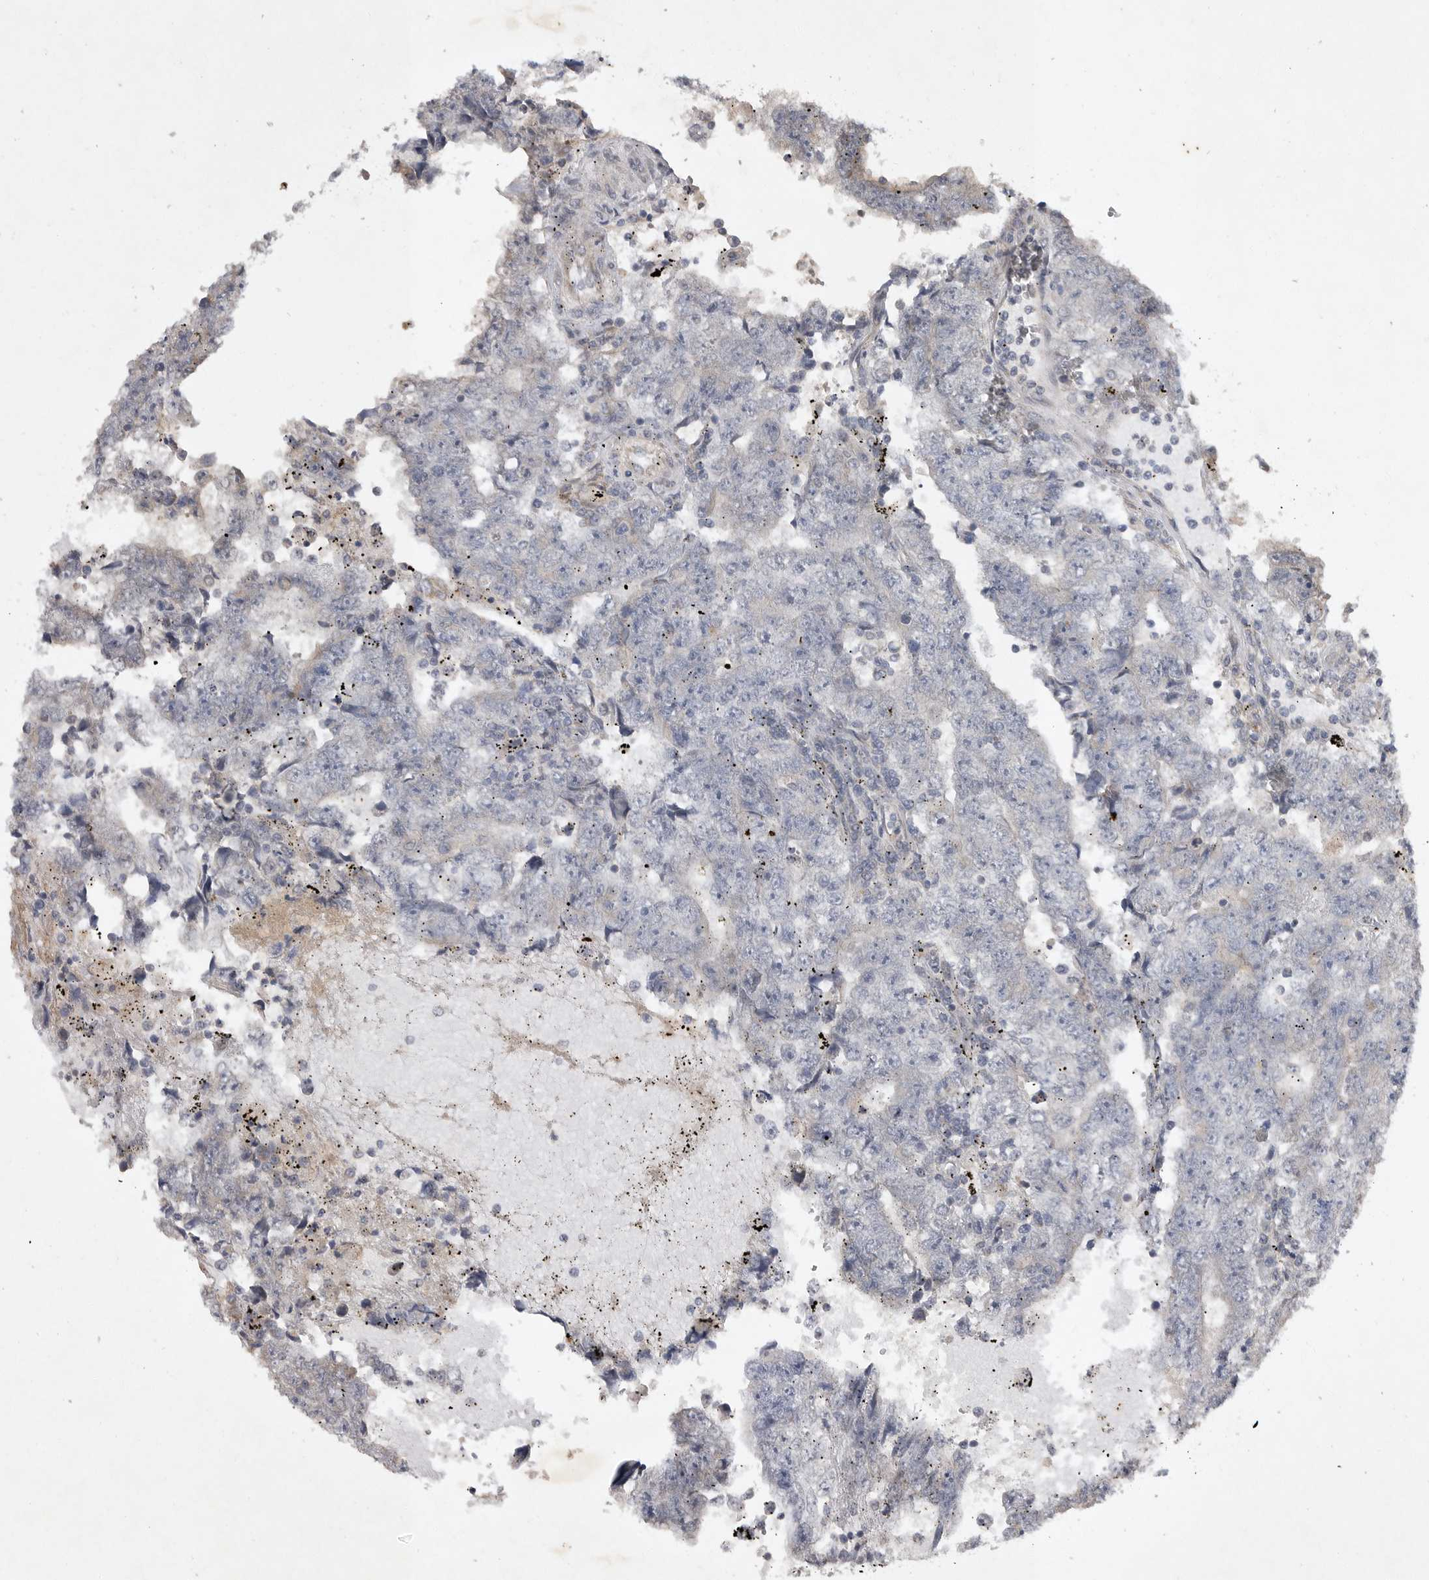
{"staining": {"intensity": "negative", "quantity": "none", "location": "none"}, "tissue": "testis cancer", "cell_type": "Tumor cells", "image_type": "cancer", "snomed": [{"axis": "morphology", "description": "Carcinoma, Embryonal, NOS"}, {"axis": "topography", "description": "Testis"}], "caption": "Immunohistochemistry of embryonal carcinoma (testis) reveals no staining in tumor cells.", "gene": "EDEM3", "patient": {"sex": "male", "age": 25}}